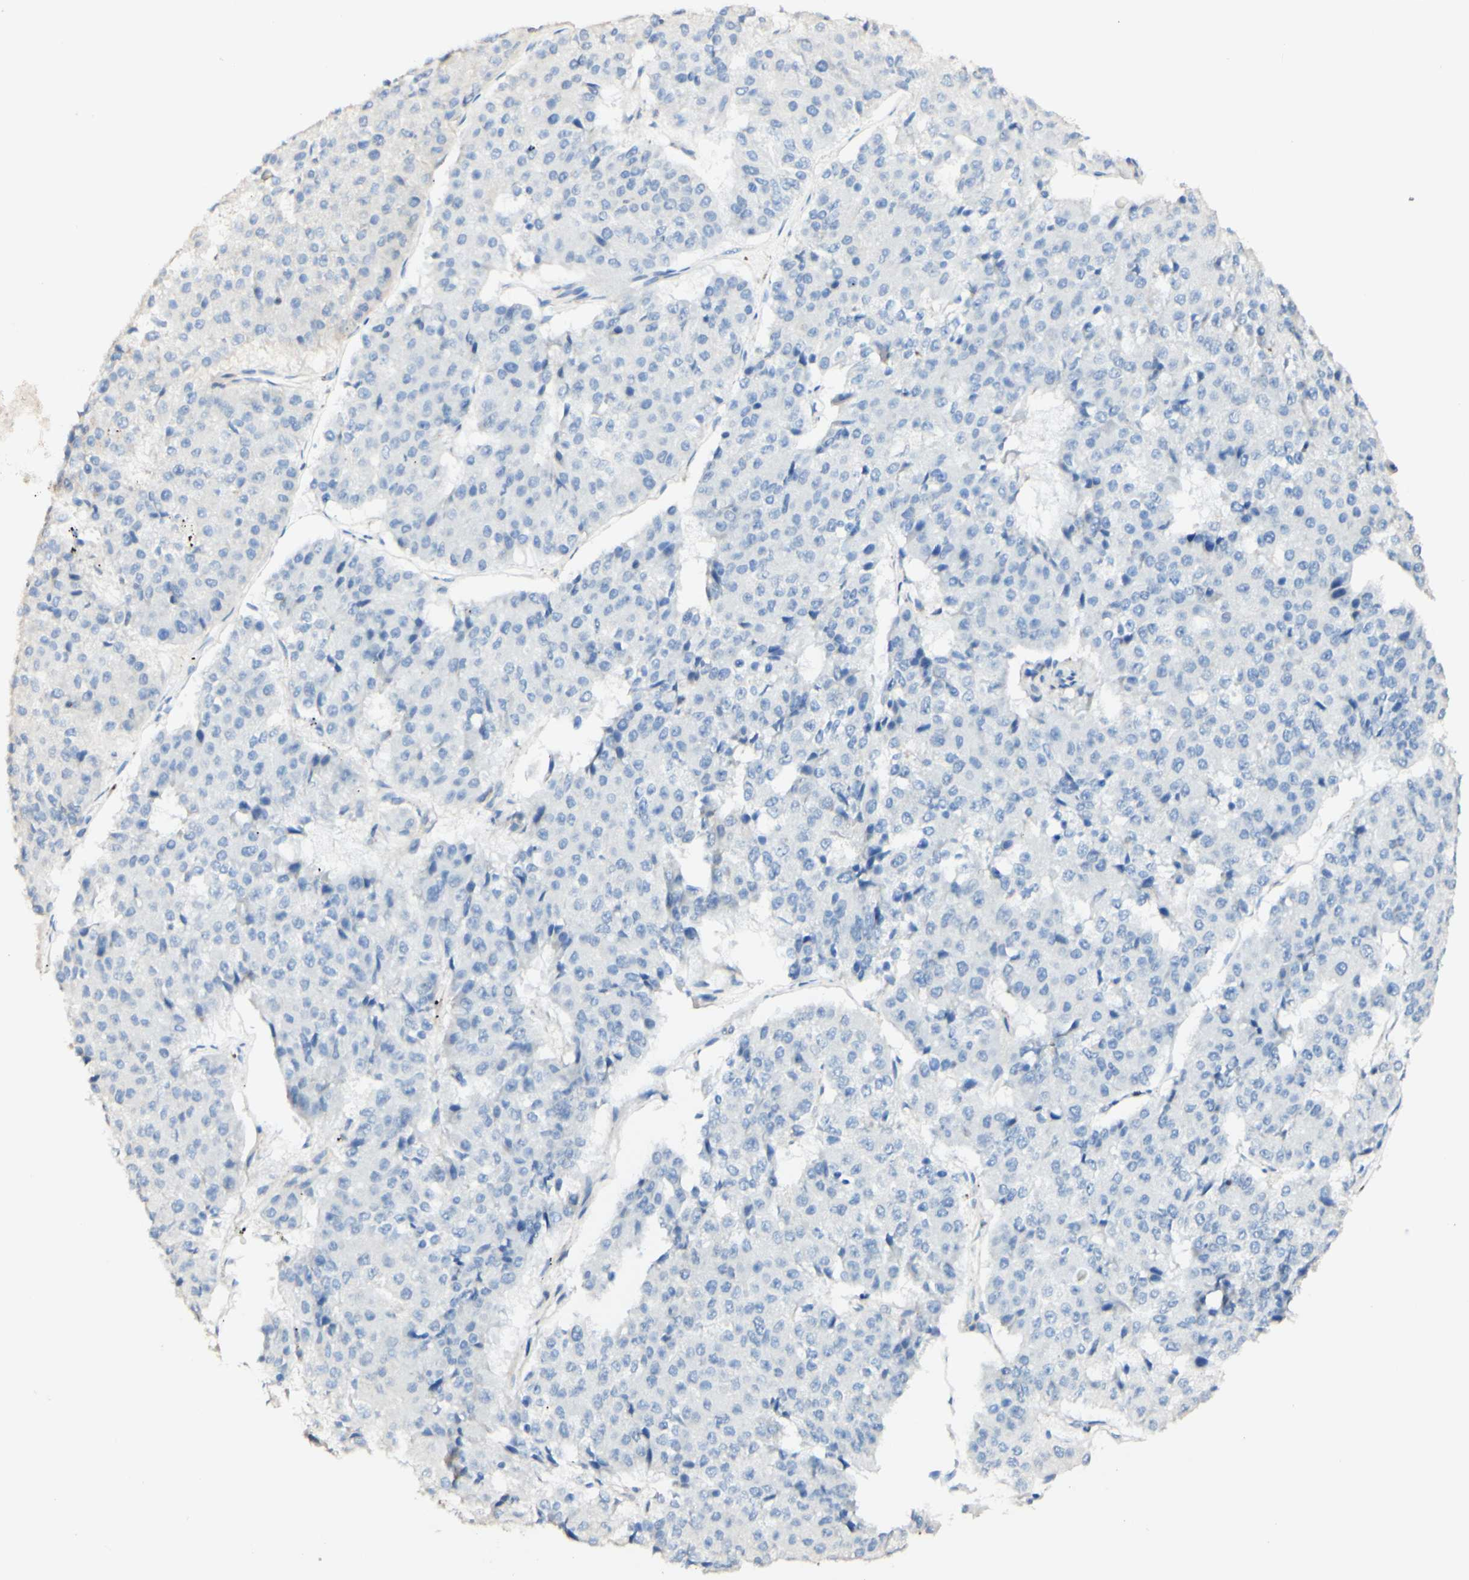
{"staining": {"intensity": "negative", "quantity": "none", "location": "none"}, "tissue": "pancreatic cancer", "cell_type": "Tumor cells", "image_type": "cancer", "snomed": [{"axis": "morphology", "description": "Adenocarcinoma, NOS"}, {"axis": "topography", "description": "Pancreas"}], "caption": "Immunohistochemistry (IHC) histopathology image of human adenocarcinoma (pancreatic) stained for a protein (brown), which reveals no positivity in tumor cells.", "gene": "OXCT1", "patient": {"sex": "male", "age": 50}}